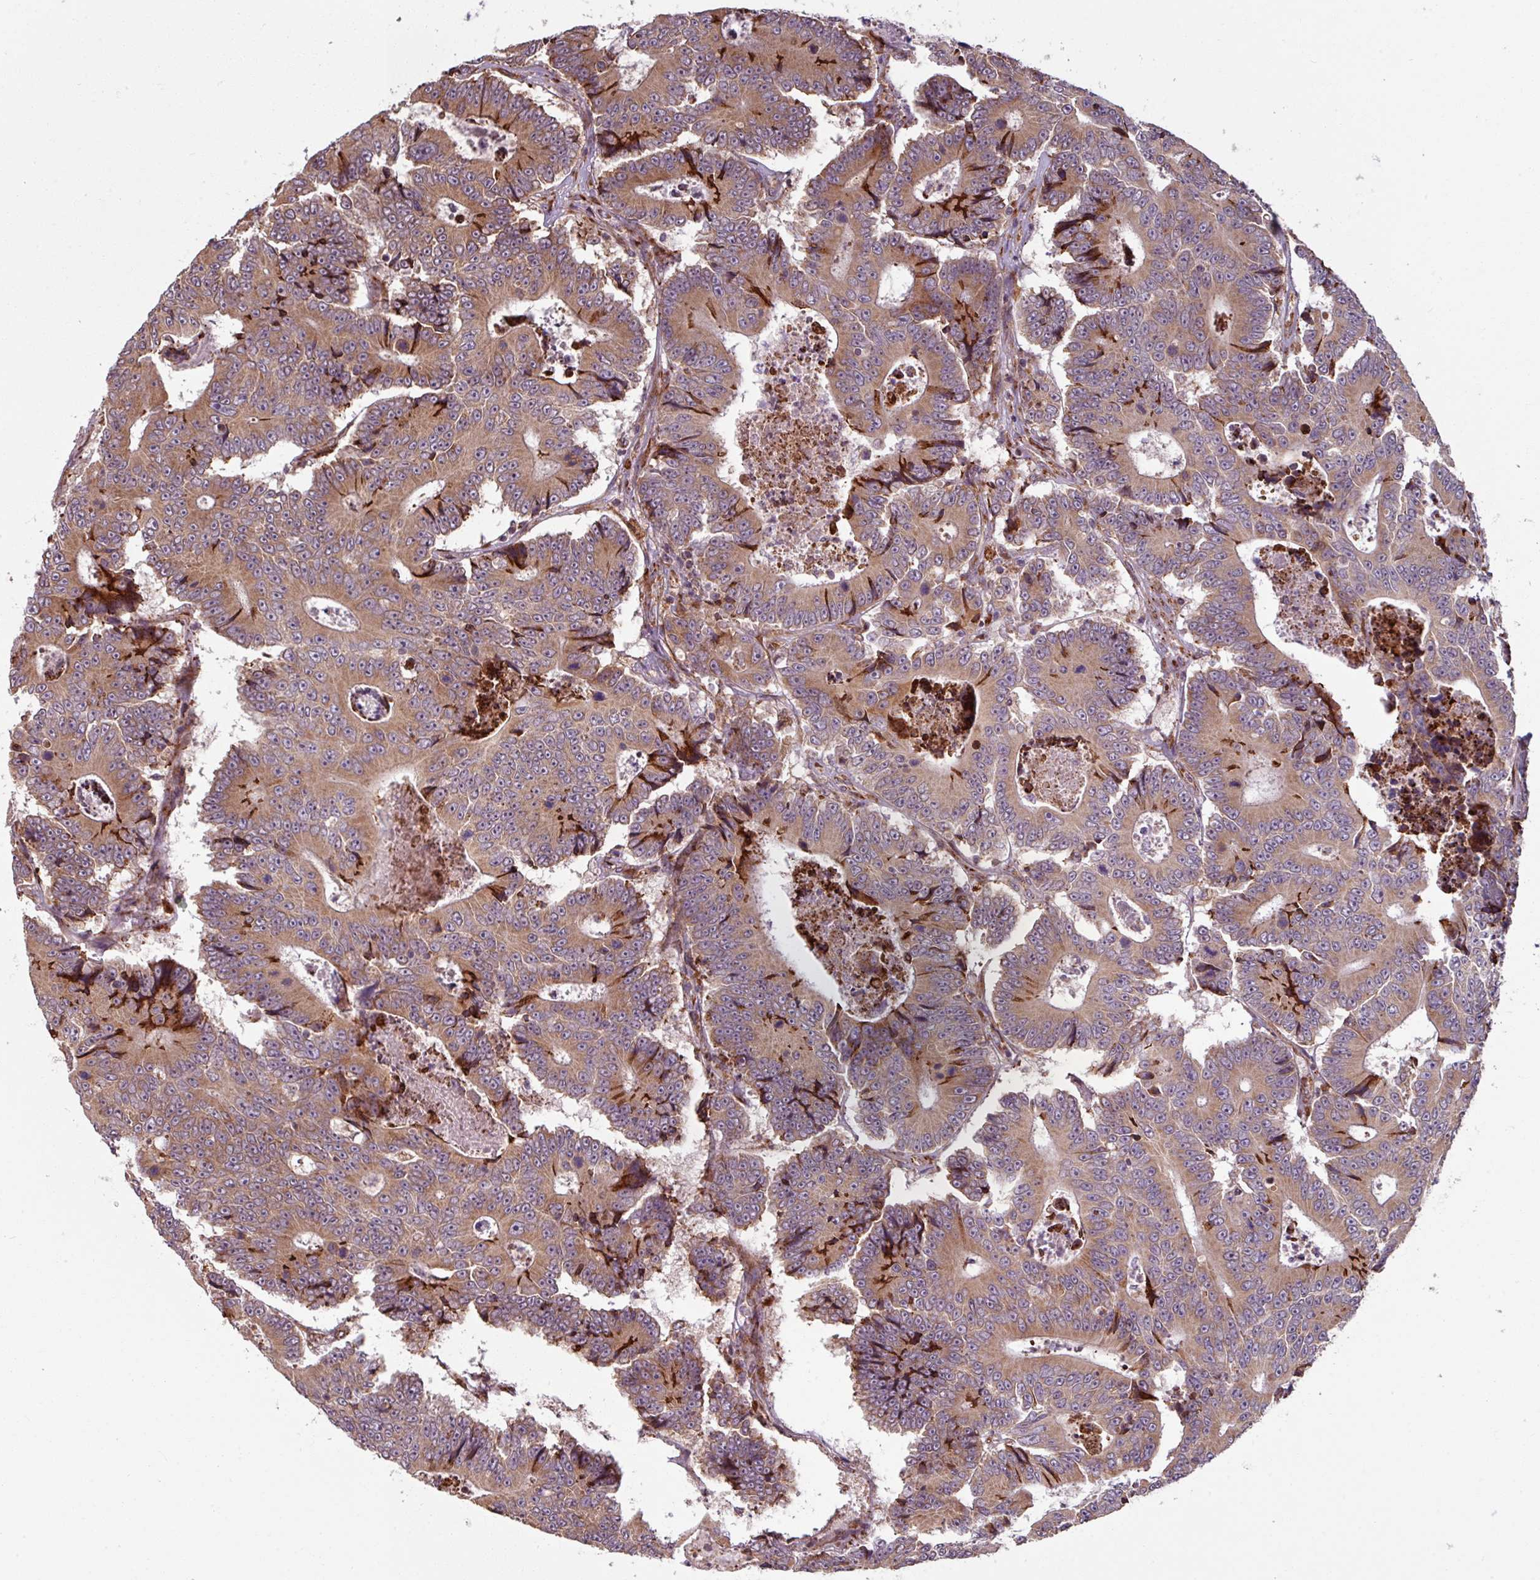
{"staining": {"intensity": "moderate", "quantity": ">75%", "location": "cytoplasmic/membranous"}, "tissue": "colorectal cancer", "cell_type": "Tumor cells", "image_type": "cancer", "snomed": [{"axis": "morphology", "description": "Adenocarcinoma, NOS"}, {"axis": "topography", "description": "Colon"}], "caption": "A medium amount of moderate cytoplasmic/membranous expression is seen in approximately >75% of tumor cells in adenocarcinoma (colorectal) tissue.", "gene": "MAGT1", "patient": {"sex": "male", "age": 83}}